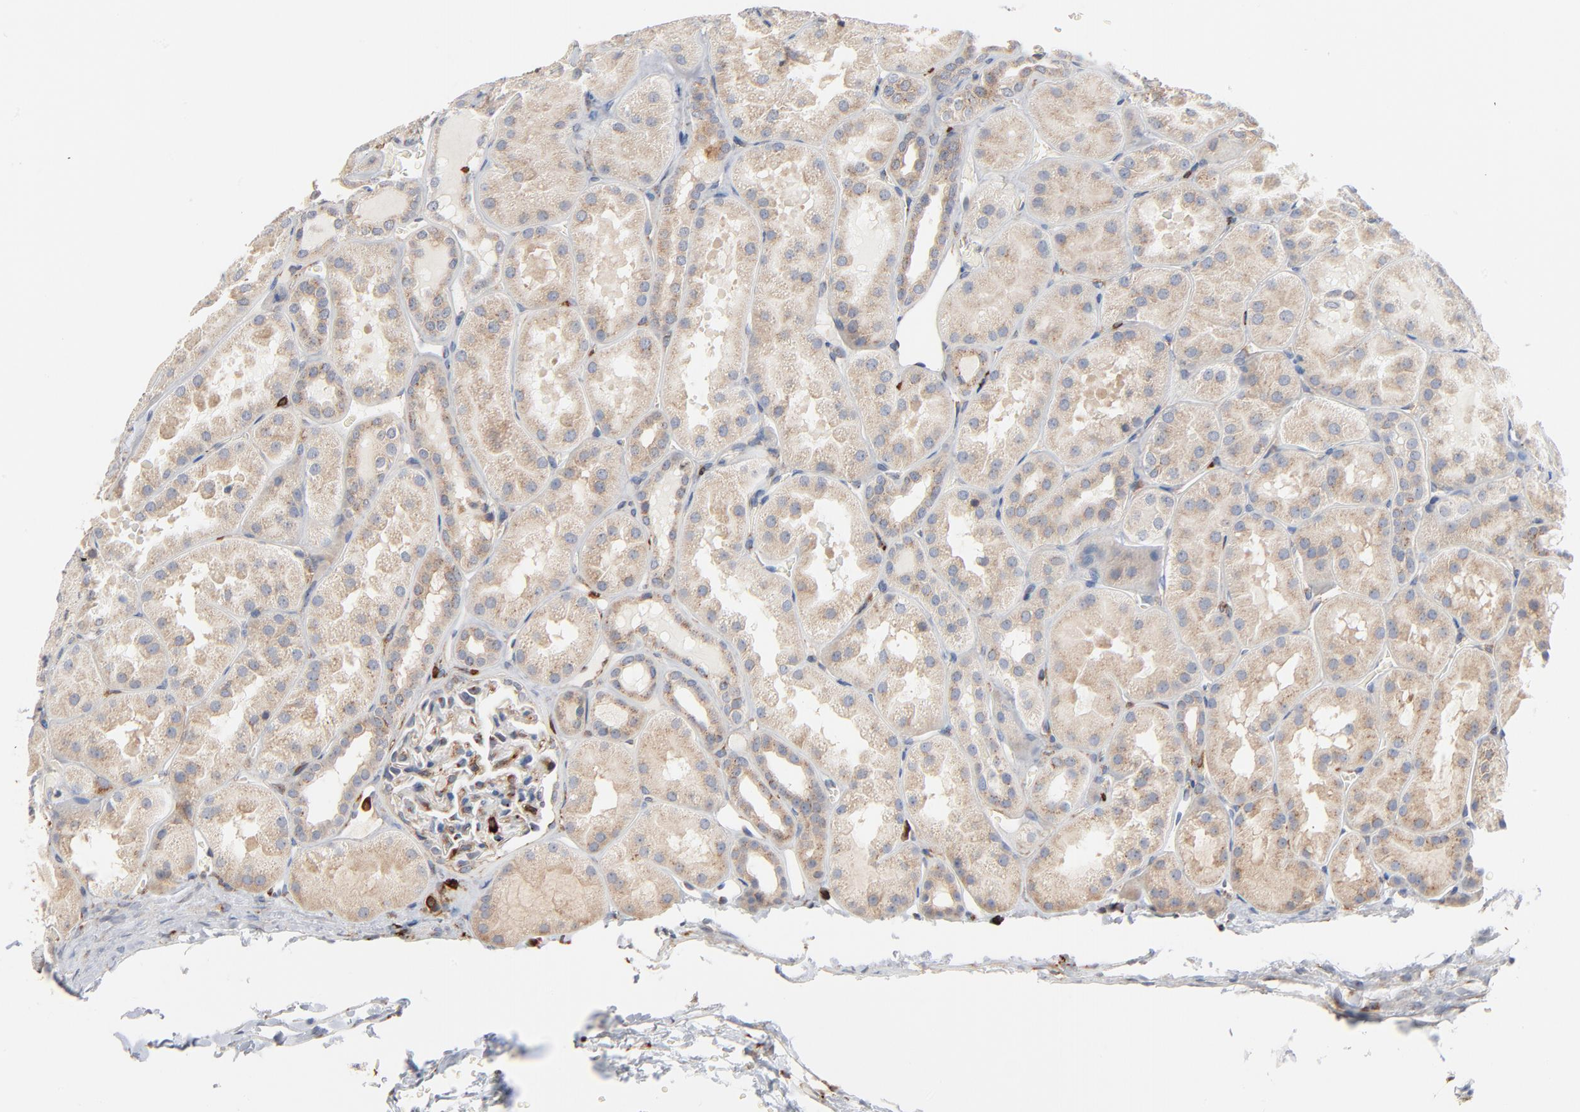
{"staining": {"intensity": "moderate", "quantity": "<25%", "location": "cytoplasmic/membranous"}, "tissue": "kidney", "cell_type": "Cells in glomeruli", "image_type": "normal", "snomed": [{"axis": "morphology", "description": "Normal tissue, NOS"}, {"axis": "topography", "description": "Kidney"}], "caption": "Immunohistochemistry staining of normal kidney, which reveals low levels of moderate cytoplasmic/membranous expression in about <25% of cells in glomeruli indicating moderate cytoplasmic/membranous protein positivity. The staining was performed using DAB (3,3'-diaminobenzidine) (brown) for protein detection and nuclei were counterstained in hematoxylin (blue).", "gene": "SH3KBP1", "patient": {"sex": "male", "age": 28}}